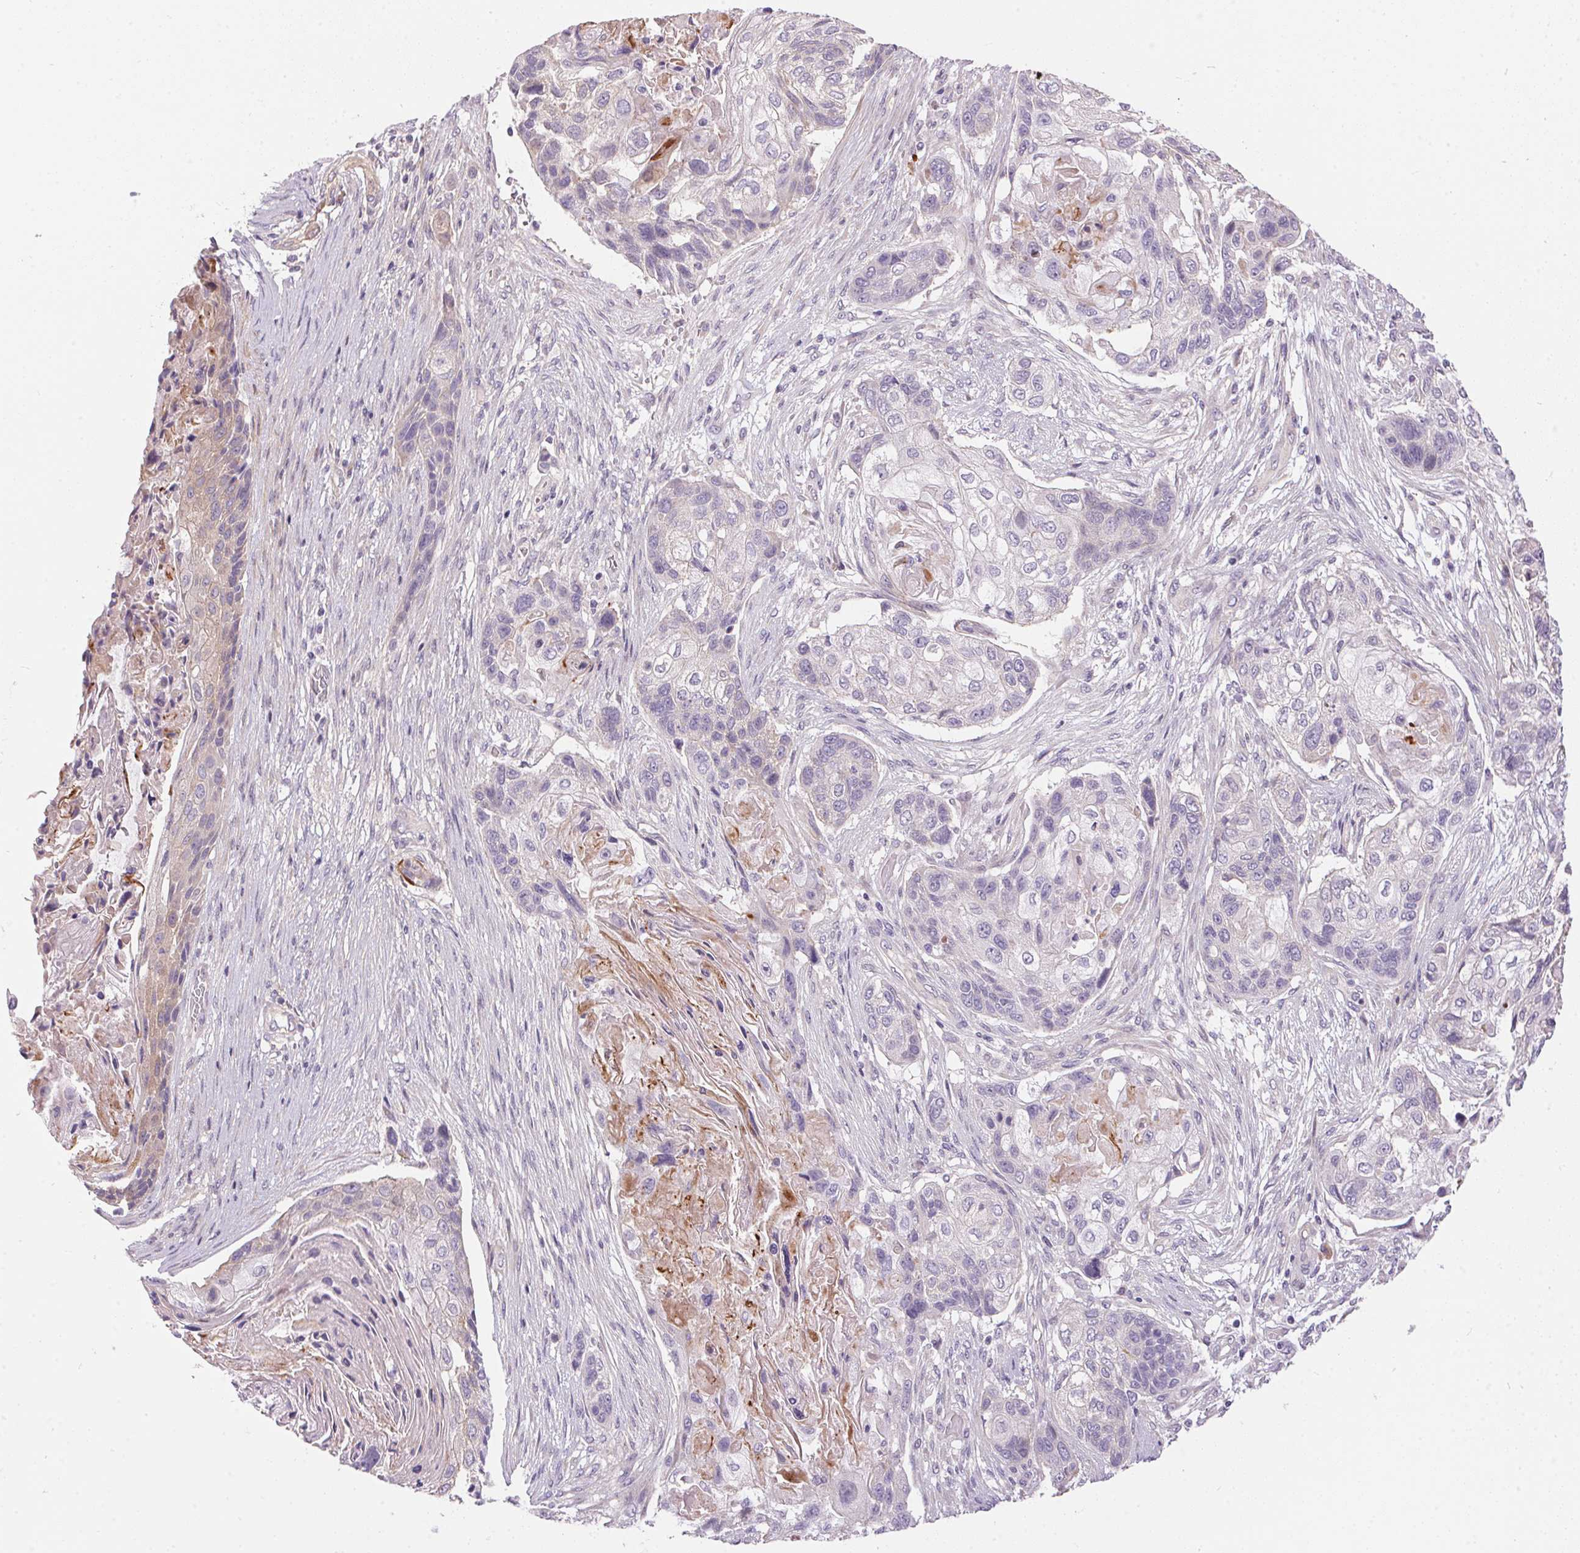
{"staining": {"intensity": "negative", "quantity": "none", "location": "none"}, "tissue": "lung cancer", "cell_type": "Tumor cells", "image_type": "cancer", "snomed": [{"axis": "morphology", "description": "Squamous cell carcinoma, NOS"}, {"axis": "topography", "description": "Lung"}], "caption": "This micrograph is of lung cancer stained with immunohistochemistry to label a protein in brown with the nuclei are counter-stained blue. There is no staining in tumor cells.", "gene": "UNC13B", "patient": {"sex": "male", "age": 69}}